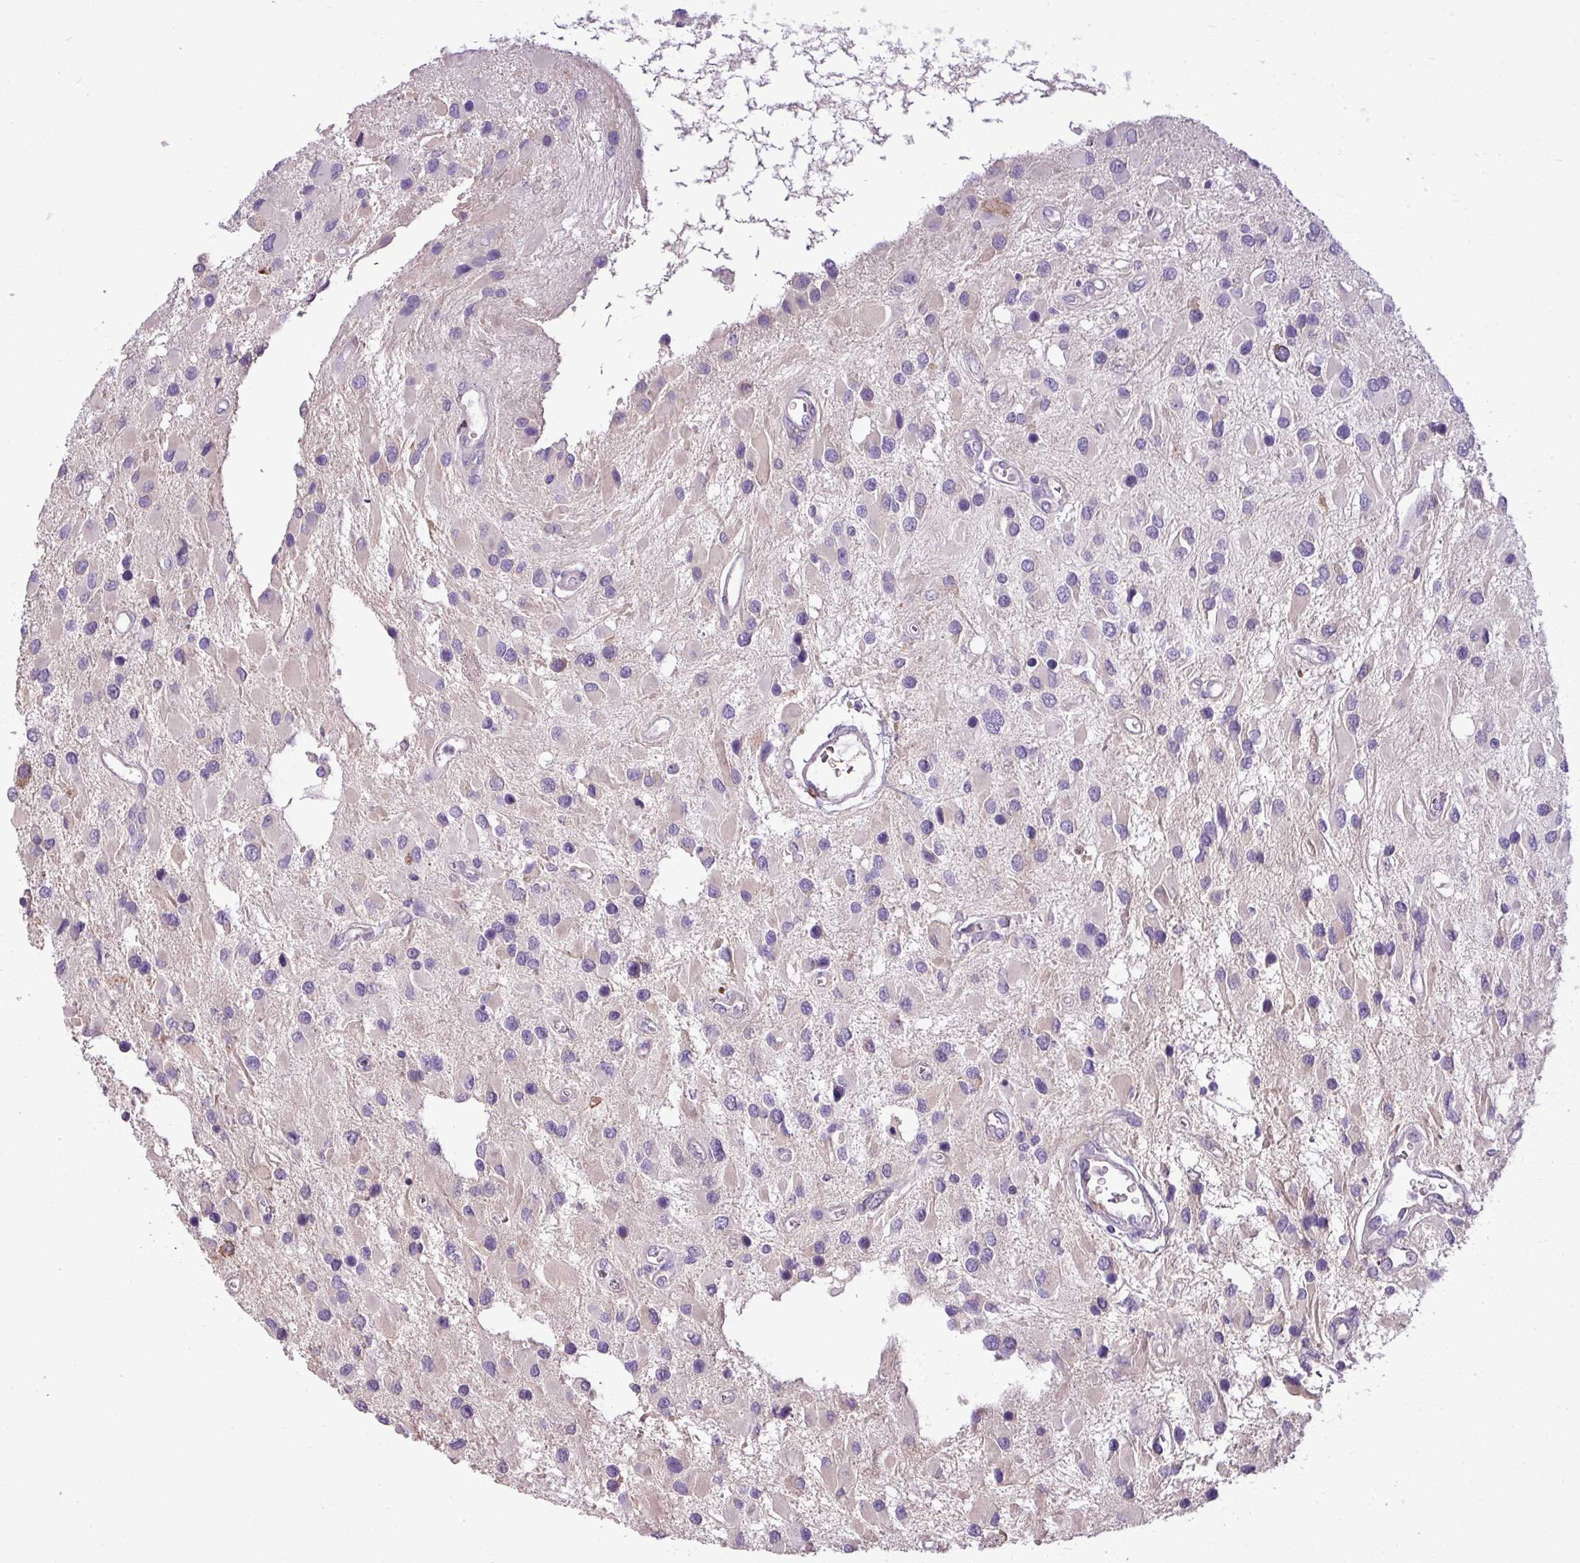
{"staining": {"intensity": "negative", "quantity": "none", "location": "none"}, "tissue": "glioma", "cell_type": "Tumor cells", "image_type": "cancer", "snomed": [{"axis": "morphology", "description": "Glioma, malignant, High grade"}, {"axis": "topography", "description": "Brain"}], "caption": "An immunohistochemistry (IHC) image of malignant glioma (high-grade) is shown. There is no staining in tumor cells of malignant glioma (high-grade).", "gene": "IL17A", "patient": {"sex": "male", "age": 53}}